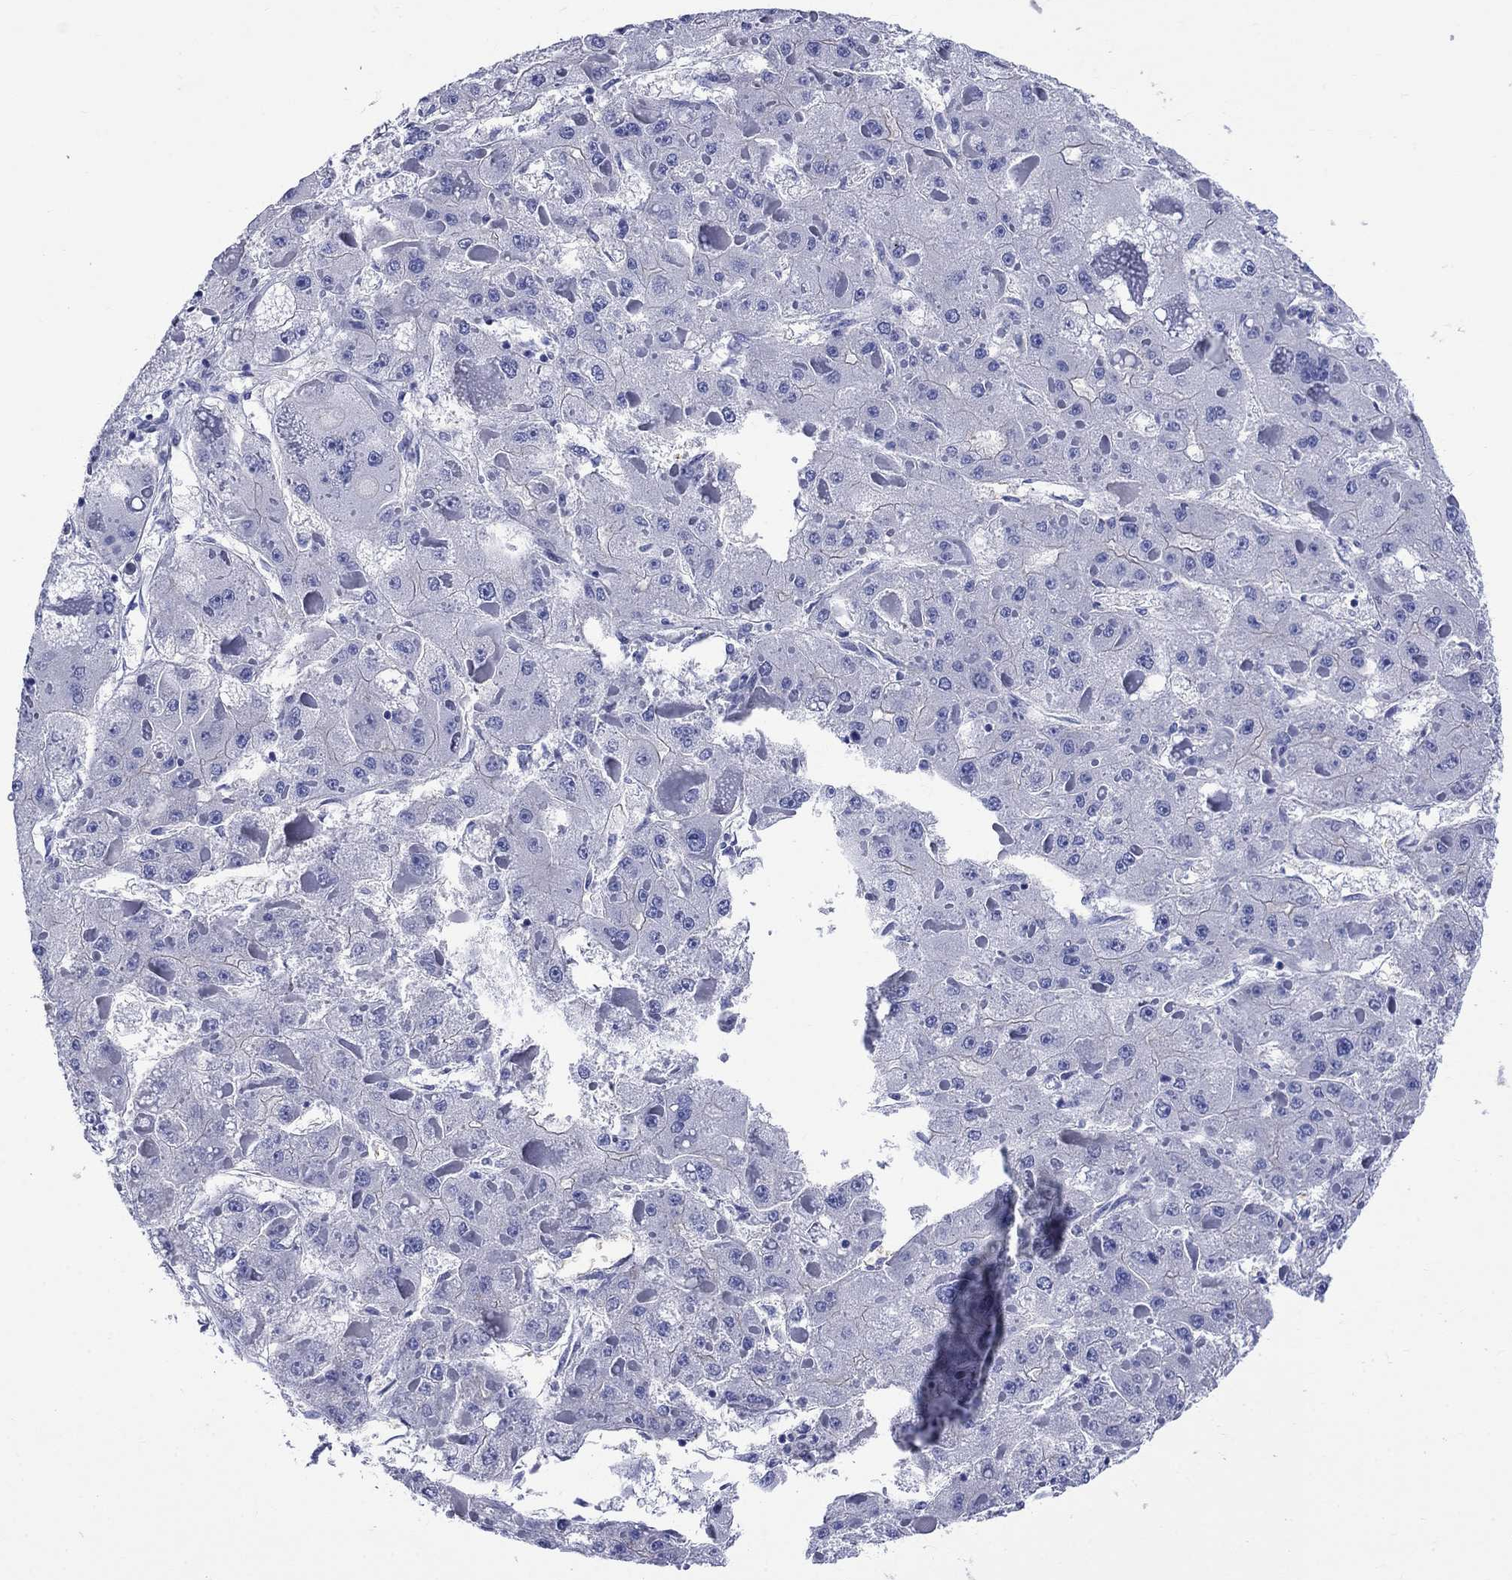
{"staining": {"intensity": "negative", "quantity": "none", "location": "none"}, "tissue": "liver cancer", "cell_type": "Tumor cells", "image_type": "cancer", "snomed": [{"axis": "morphology", "description": "Carcinoma, Hepatocellular, NOS"}, {"axis": "topography", "description": "Liver"}], "caption": "Image shows no significant protein expression in tumor cells of liver hepatocellular carcinoma.", "gene": "SLC1A2", "patient": {"sex": "female", "age": 73}}